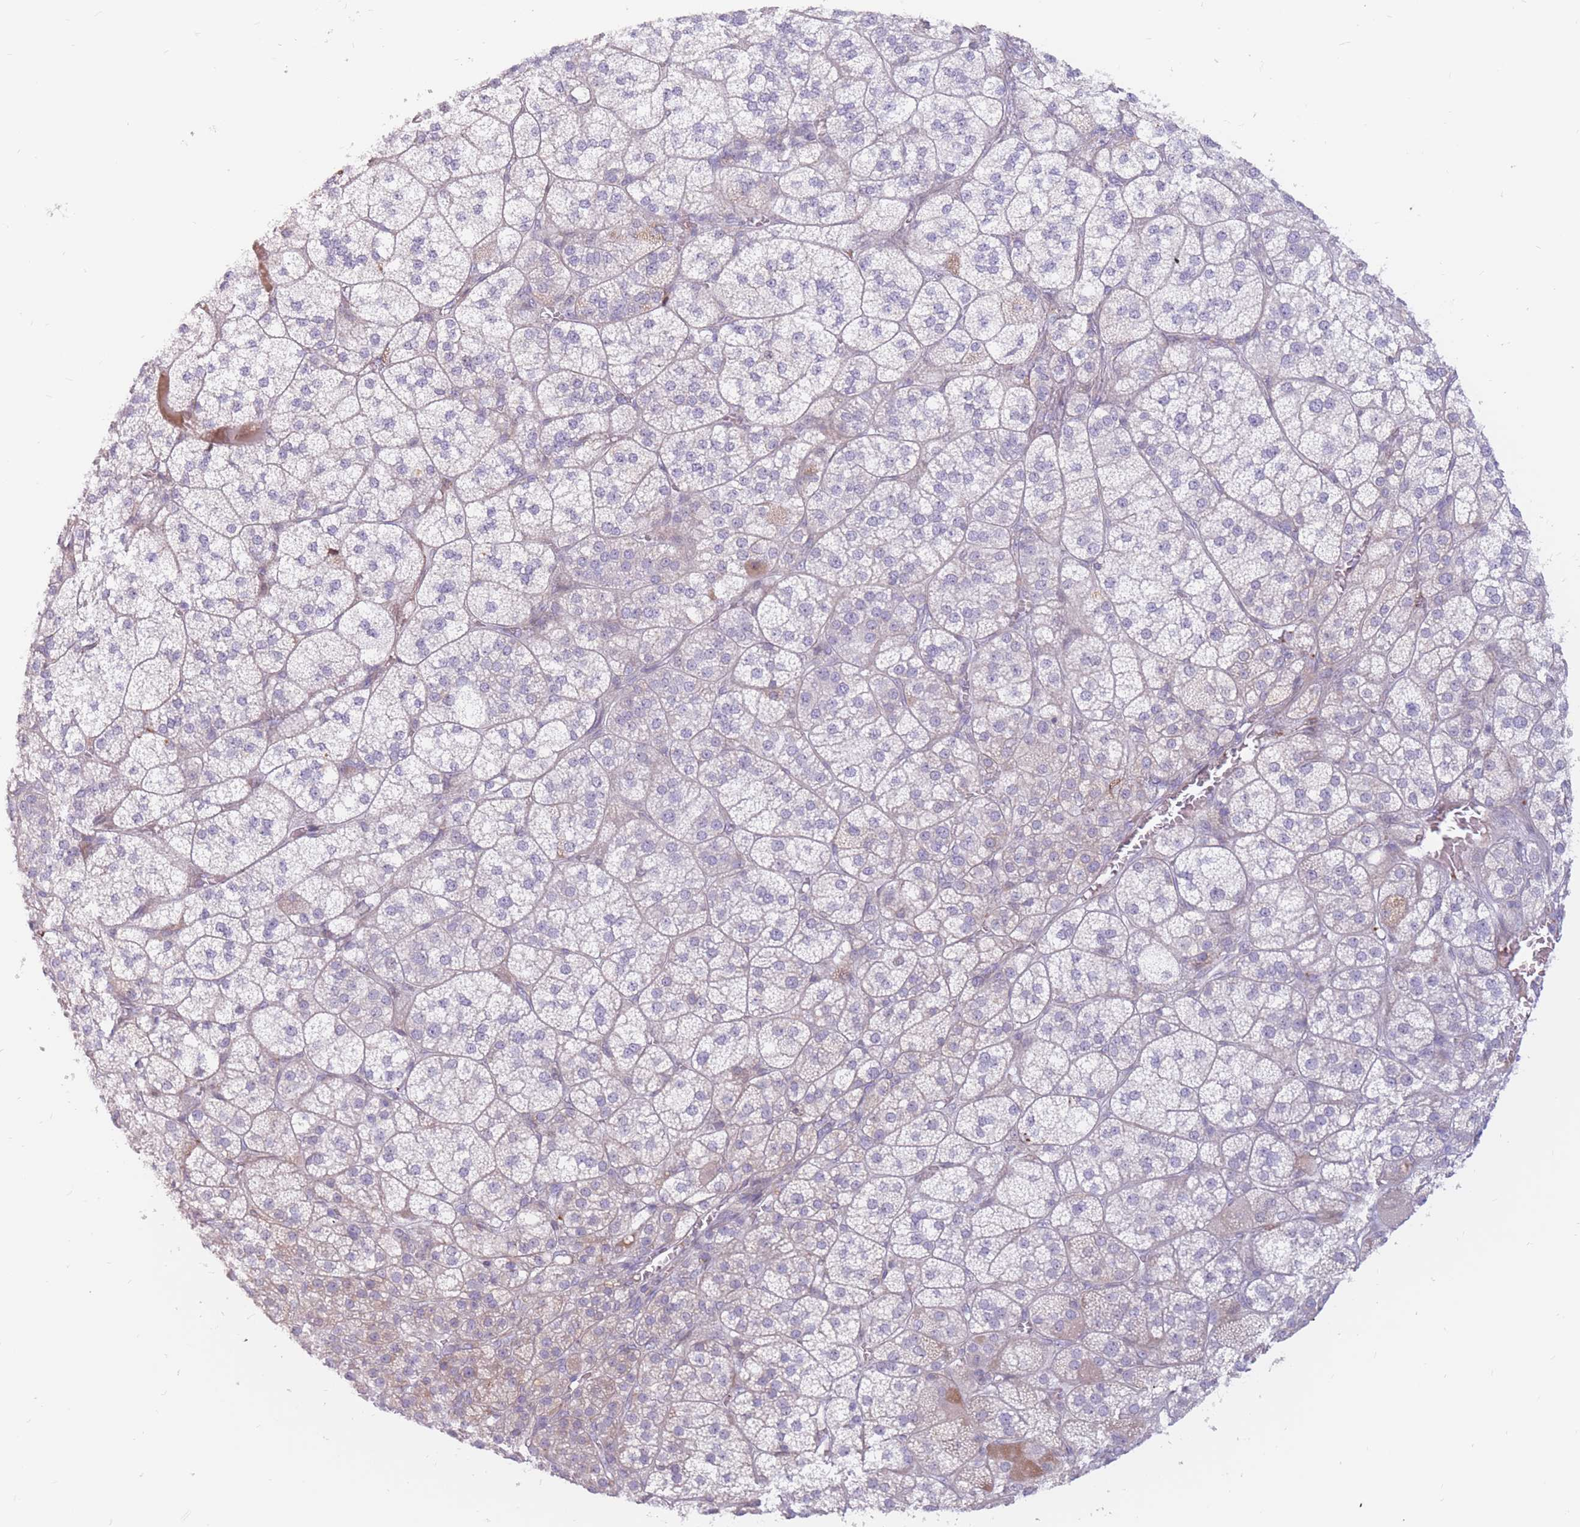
{"staining": {"intensity": "weak", "quantity": "<25%", "location": "cytoplasmic/membranous"}, "tissue": "adrenal gland", "cell_type": "Glandular cells", "image_type": "normal", "snomed": [{"axis": "morphology", "description": "Normal tissue, NOS"}, {"axis": "topography", "description": "Adrenal gland"}], "caption": "Immunohistochemical staining of benign adrenal gland shows no significant expression in glandular cells. (DAB (3,3'-diaminobenzidine) immunohistochemistry with hematoxylin counter stain).", "gene": "PTGDR", "patient": {"sex": "female", "age": 60}}